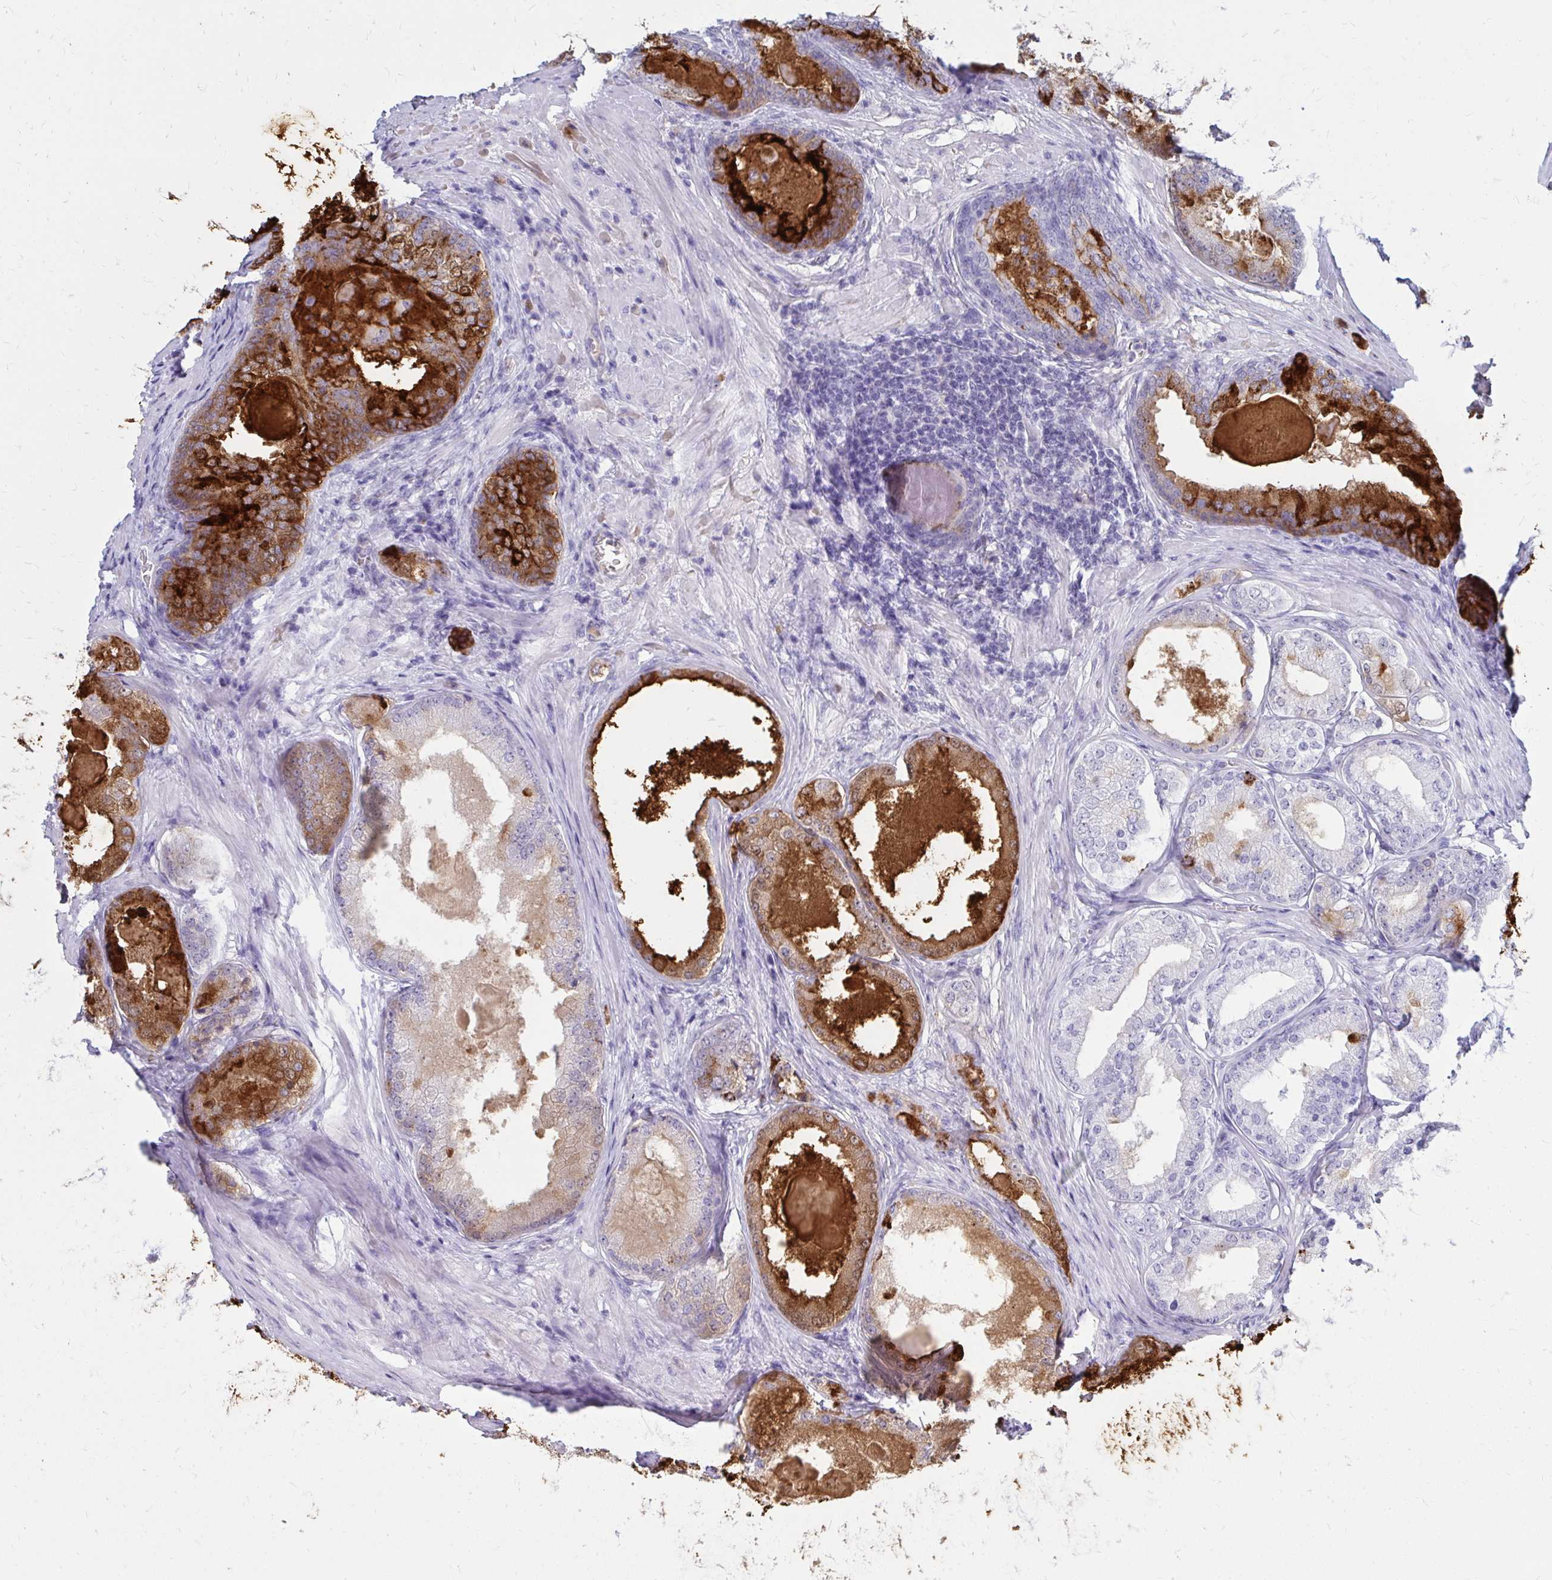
{"staining": {"intensity": "strong", "quantity": "25%-75%", "location": "cytoplasmic/membranous"}, "tissue": "prostate cancer", "cell_type": "Tumor cells", "image_type": "cancer", "snomed": [{"axis": "morphology", "description": "Adenocarcinoma, NOS"}, {"axis": "morphology", "description": "Adenocarcinoma, Low grade"}, {"axis": "topography", "description": "Prostate"}], "caption": "A brown stain labels strong cytoplasmic/membranous staining of a protein in prostate adenocarcinoma (low-grade) tumor cells. (IHC, brightfield microscopy, high magnification).", "gene": "OR10R2", "patient": {"sex": "male", "age": 68}}